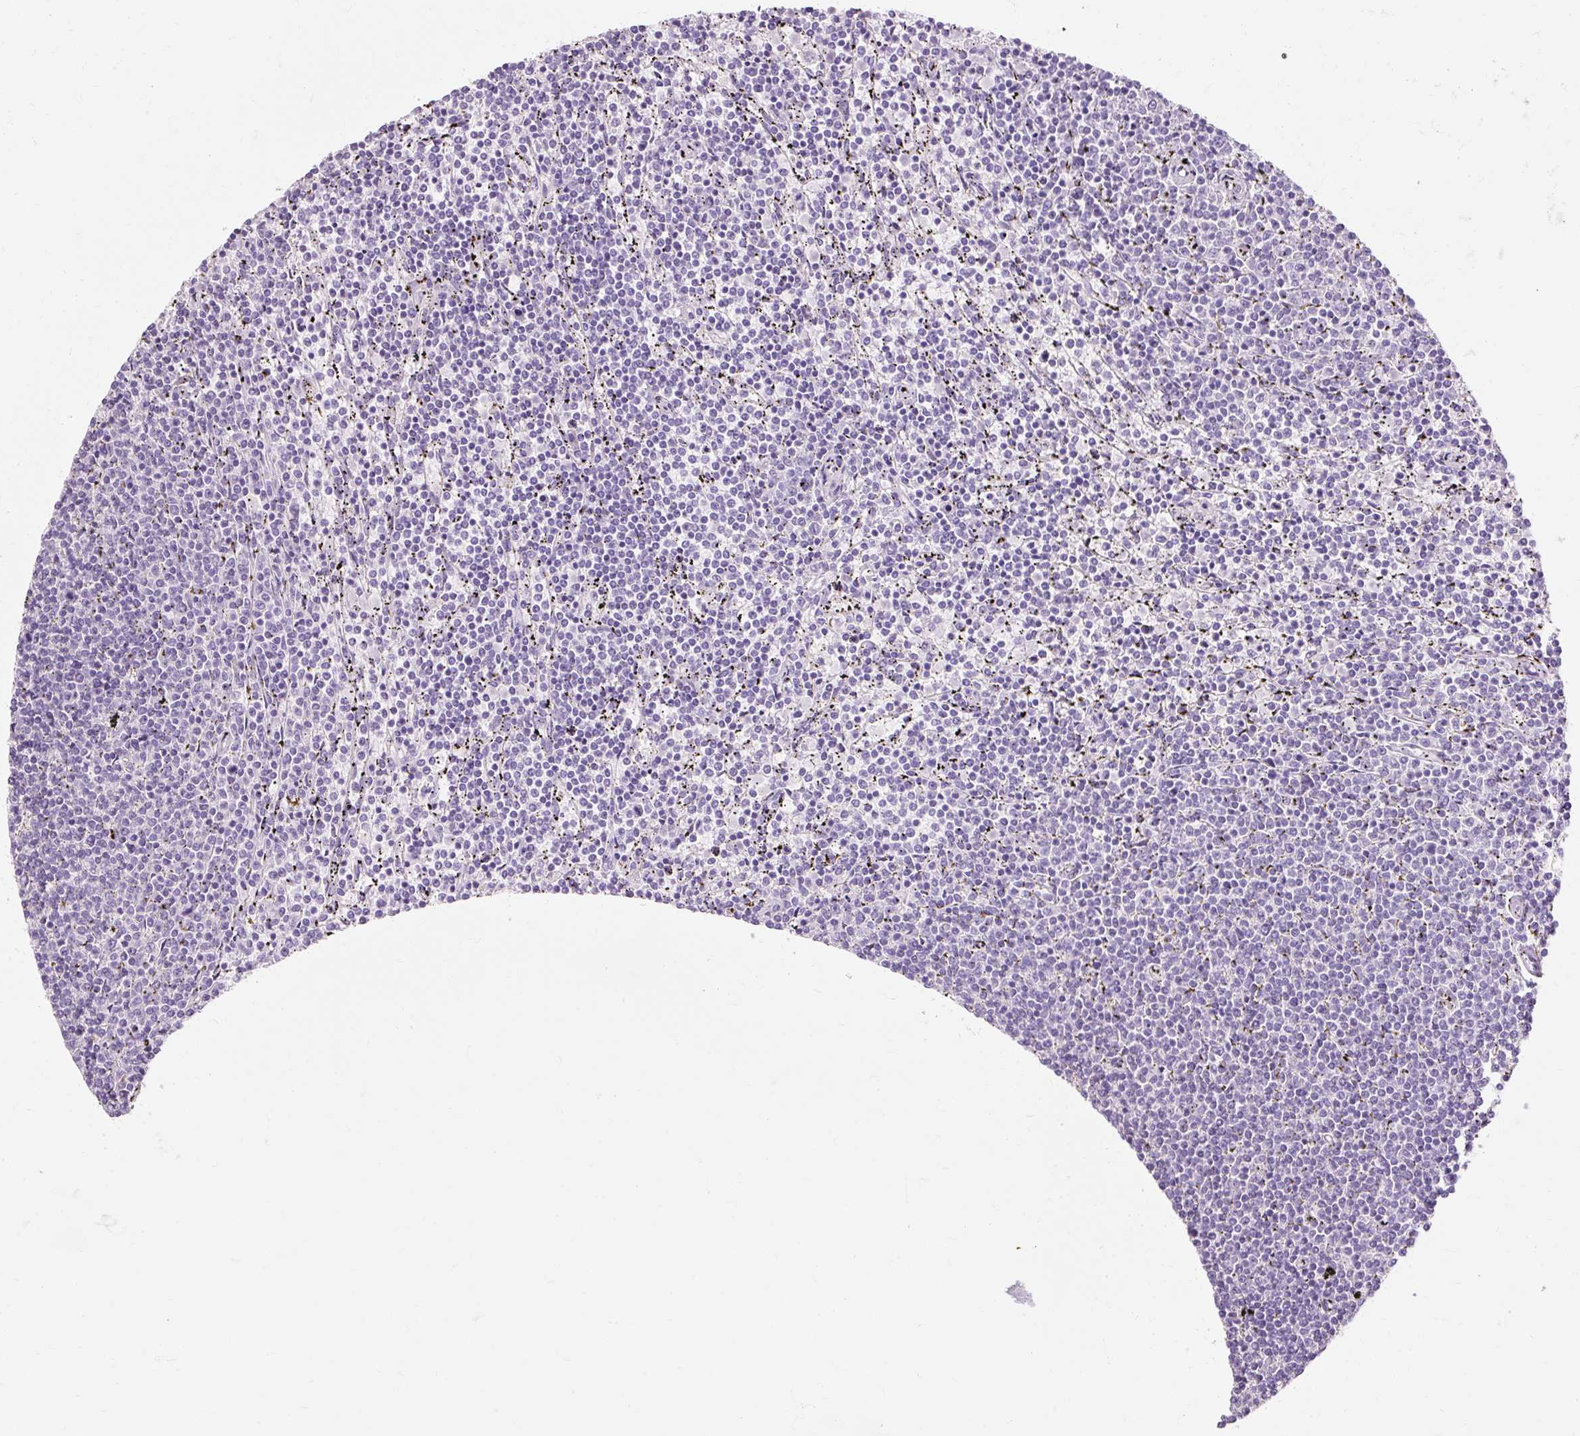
{"staining": {"intensity": "negative", "quantity": "none", "location": "none"}, "tissue": "lymphoma", "cell_type": "Tumor cells", "image_type": "cancer", "snomed": [{"axis": "morphology", "description": "Malignant lymphoma, non-Hodgkin's type, Low grade"}, {"axis": "topography", "description": "Spleen"}], "caption": "This is an immunohistochemistry (IHC) photomicrograph of lymphoma. There is no positivity in tumor cells.", "gene": "TMEM213", "patient": {"sex": "female", "age": 50}}